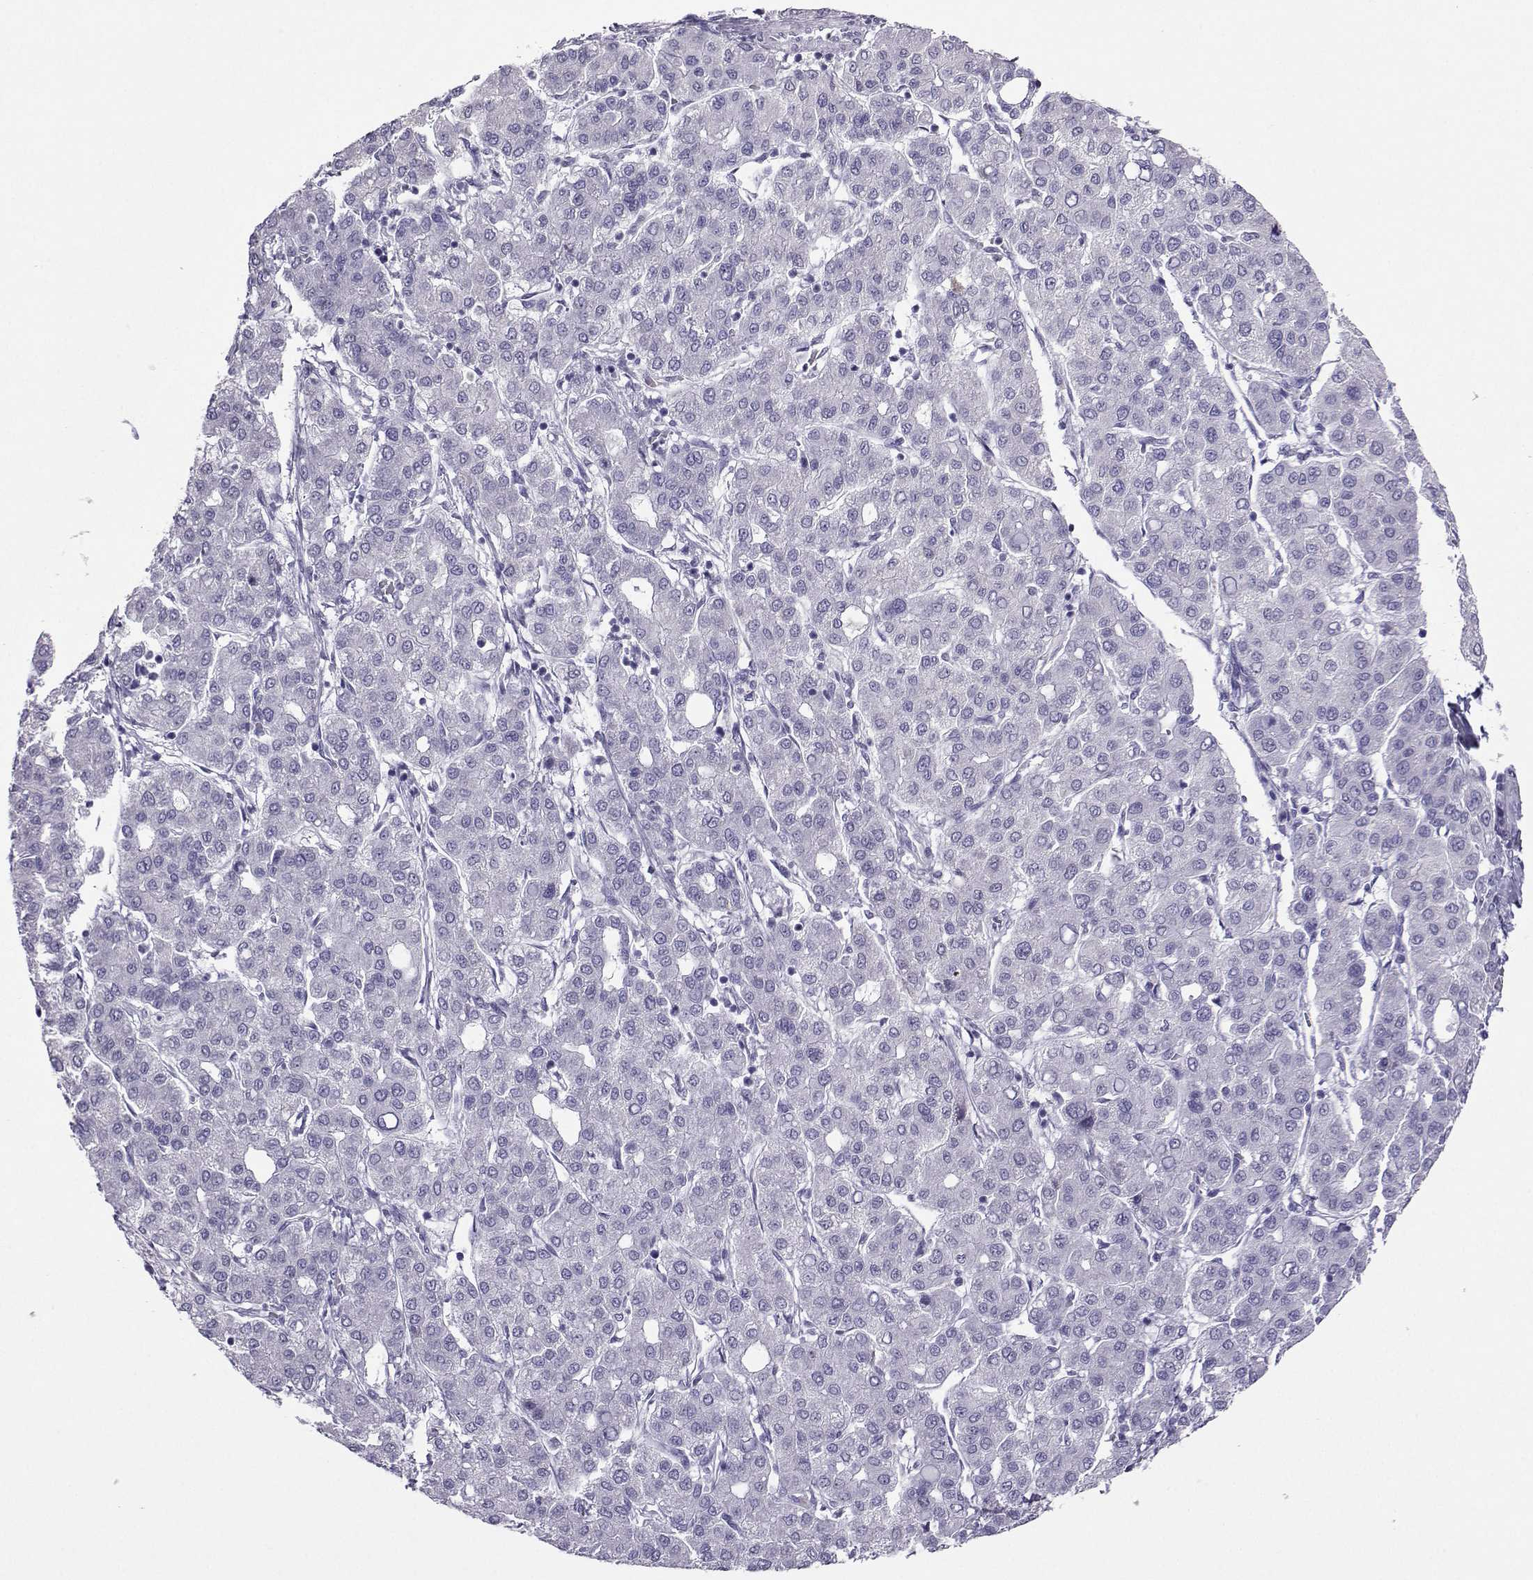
{"staining": {"intensity": "negative", "quantity": "none", "location": "none"}, "tissue": "liver cancer", "cell_type": "Tumor cells", "image_type": "cancer", "snomed": [{"axis": "morphology", "description": "Carcinoma, Hepatocellular, NOS"}, {"axis": "topography", "description": "Liver"}], "caption": "Tumor cells show no significant protein expression in liver cancer (hepatocellular carcinoma). (DAB (3,3'-diaminobenzidine) immunohistochemistry visualized using brightfield microscopy, high magnification).", "gene": "KIF17", "patient": {"sex": "male", "age": 65}}